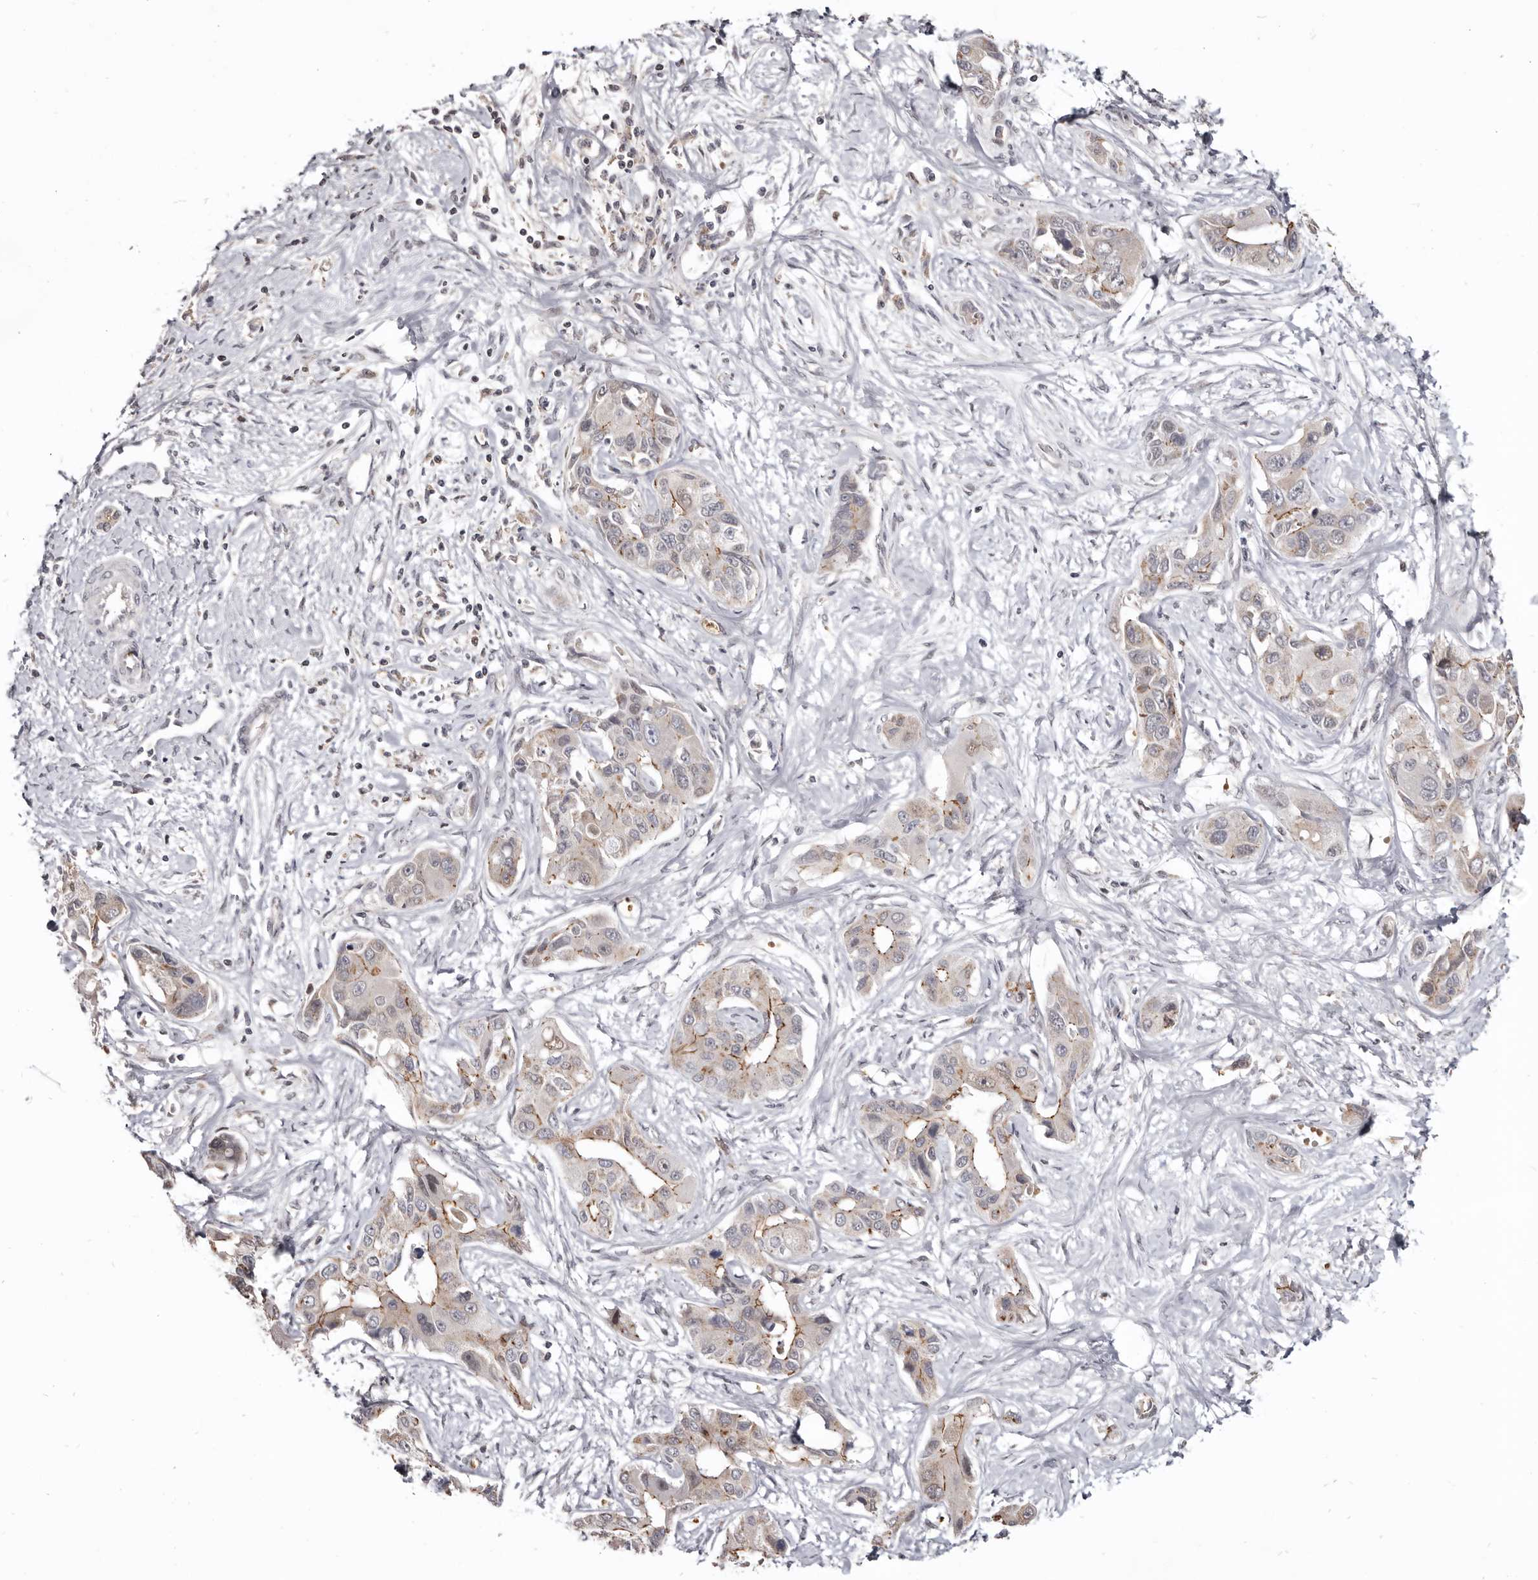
{"staining": {"intensity": "moderate", "quantity": "<25%", "location": "cytoplasmic/membranous"}, "tissue": "liver cancer", "cell_type": "Tumor cells", "image_type": "cancer", "snomed": [{"axis": "morphology", "description": "Cholangiocarcinoma"}, {"axis": "topography", "description": "Liver"}], "caption": "A micrograph of human liver cholangiocarcinoma stained for a protein reveals moderate cytoplasmic/membranous brown staining in tumor cells.", "gene": "CGN", "patient": {"sex": "male", "age": 59}}